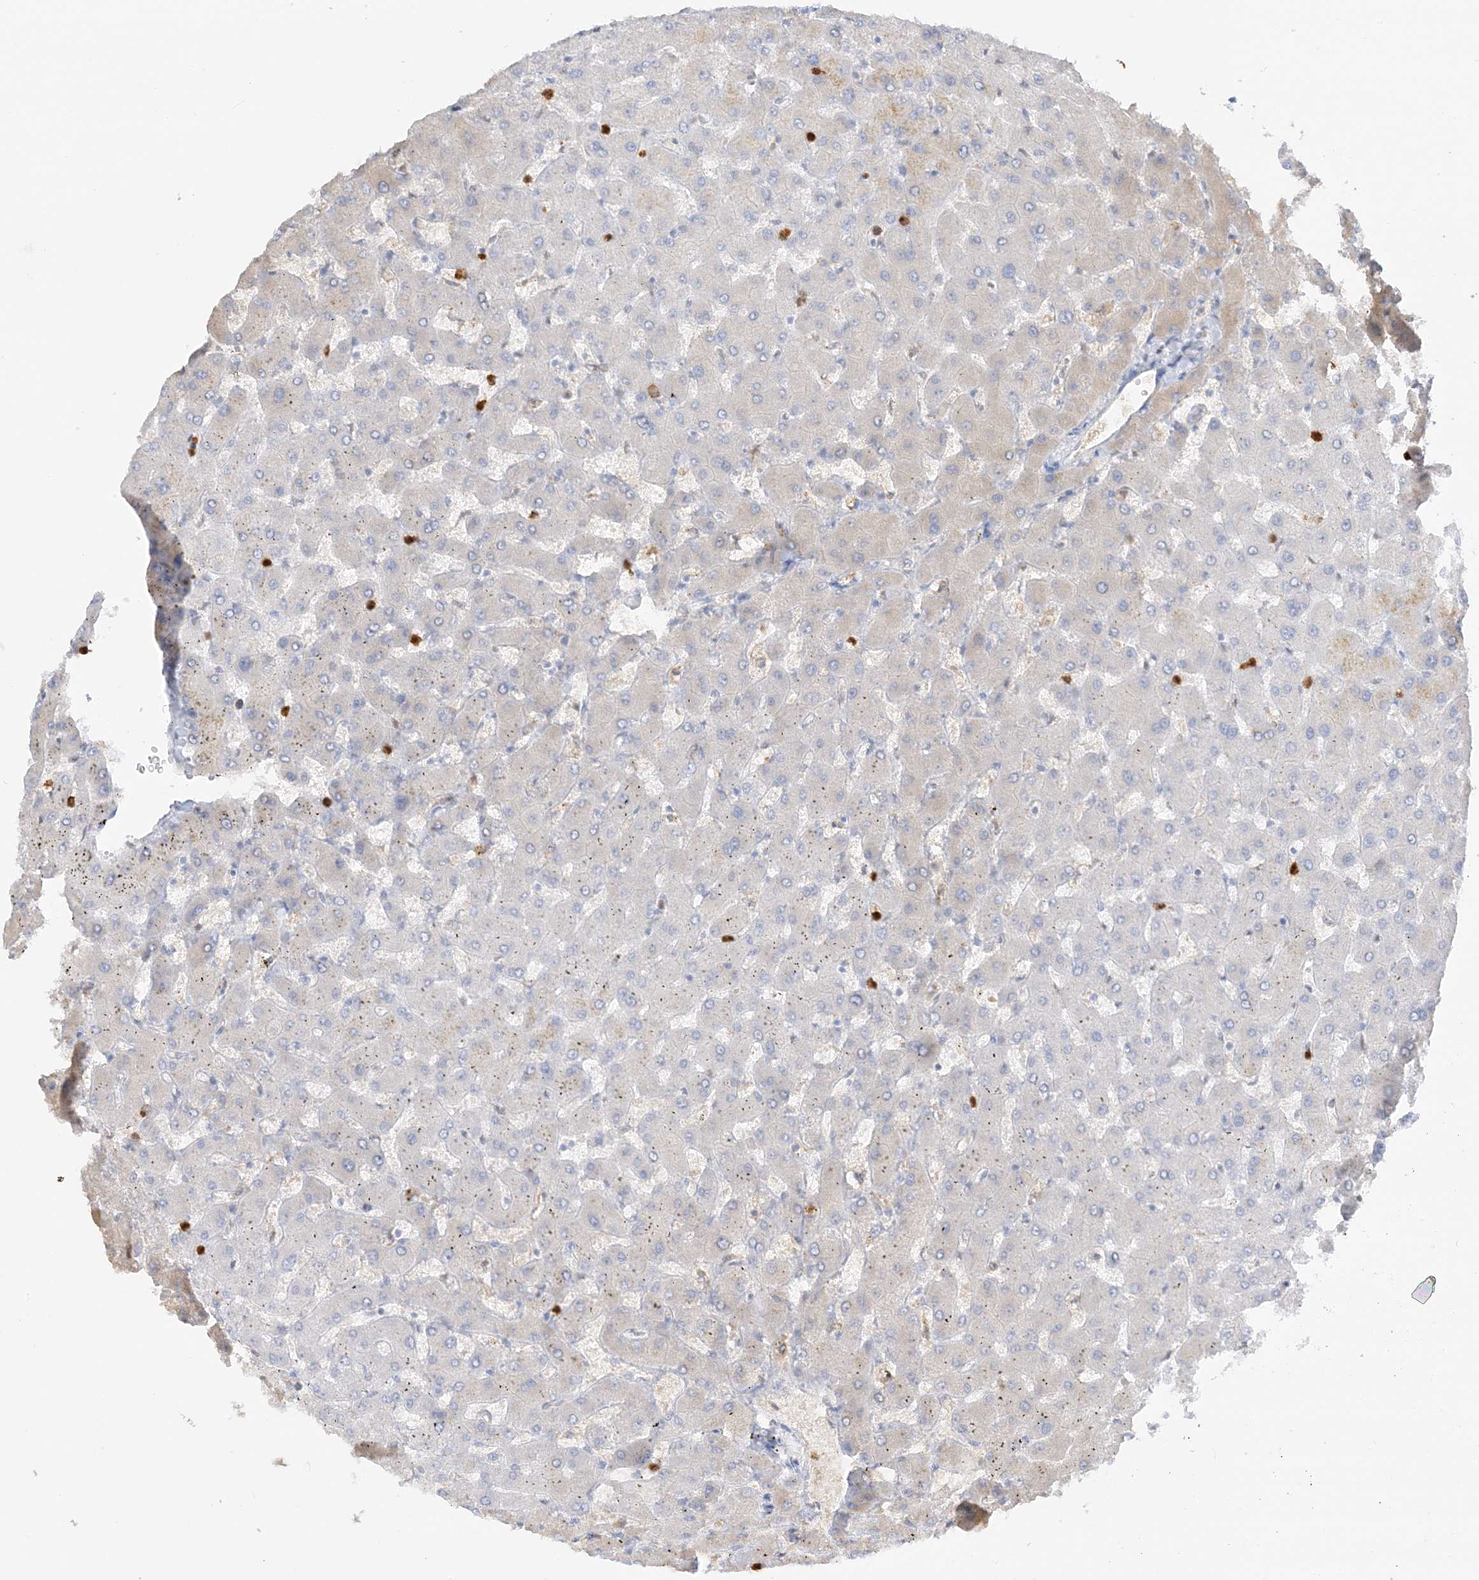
{"staining": {"intensity": "negative", "quantity": "none", "location": "none"}, "tissue": "liver", "cell_type": "Cholangiocytes", "image_type": "normal", "snomed": [{"axis": "morphology", "description": "Normal tissue, NOS"}, {"axis": "topography", "description": "Liver"}], "caption": "Image shows no protein expression in cholangiocytes of normal liver.", "gene": "GCA", "patient": {"sex": "female", "age": 63}}